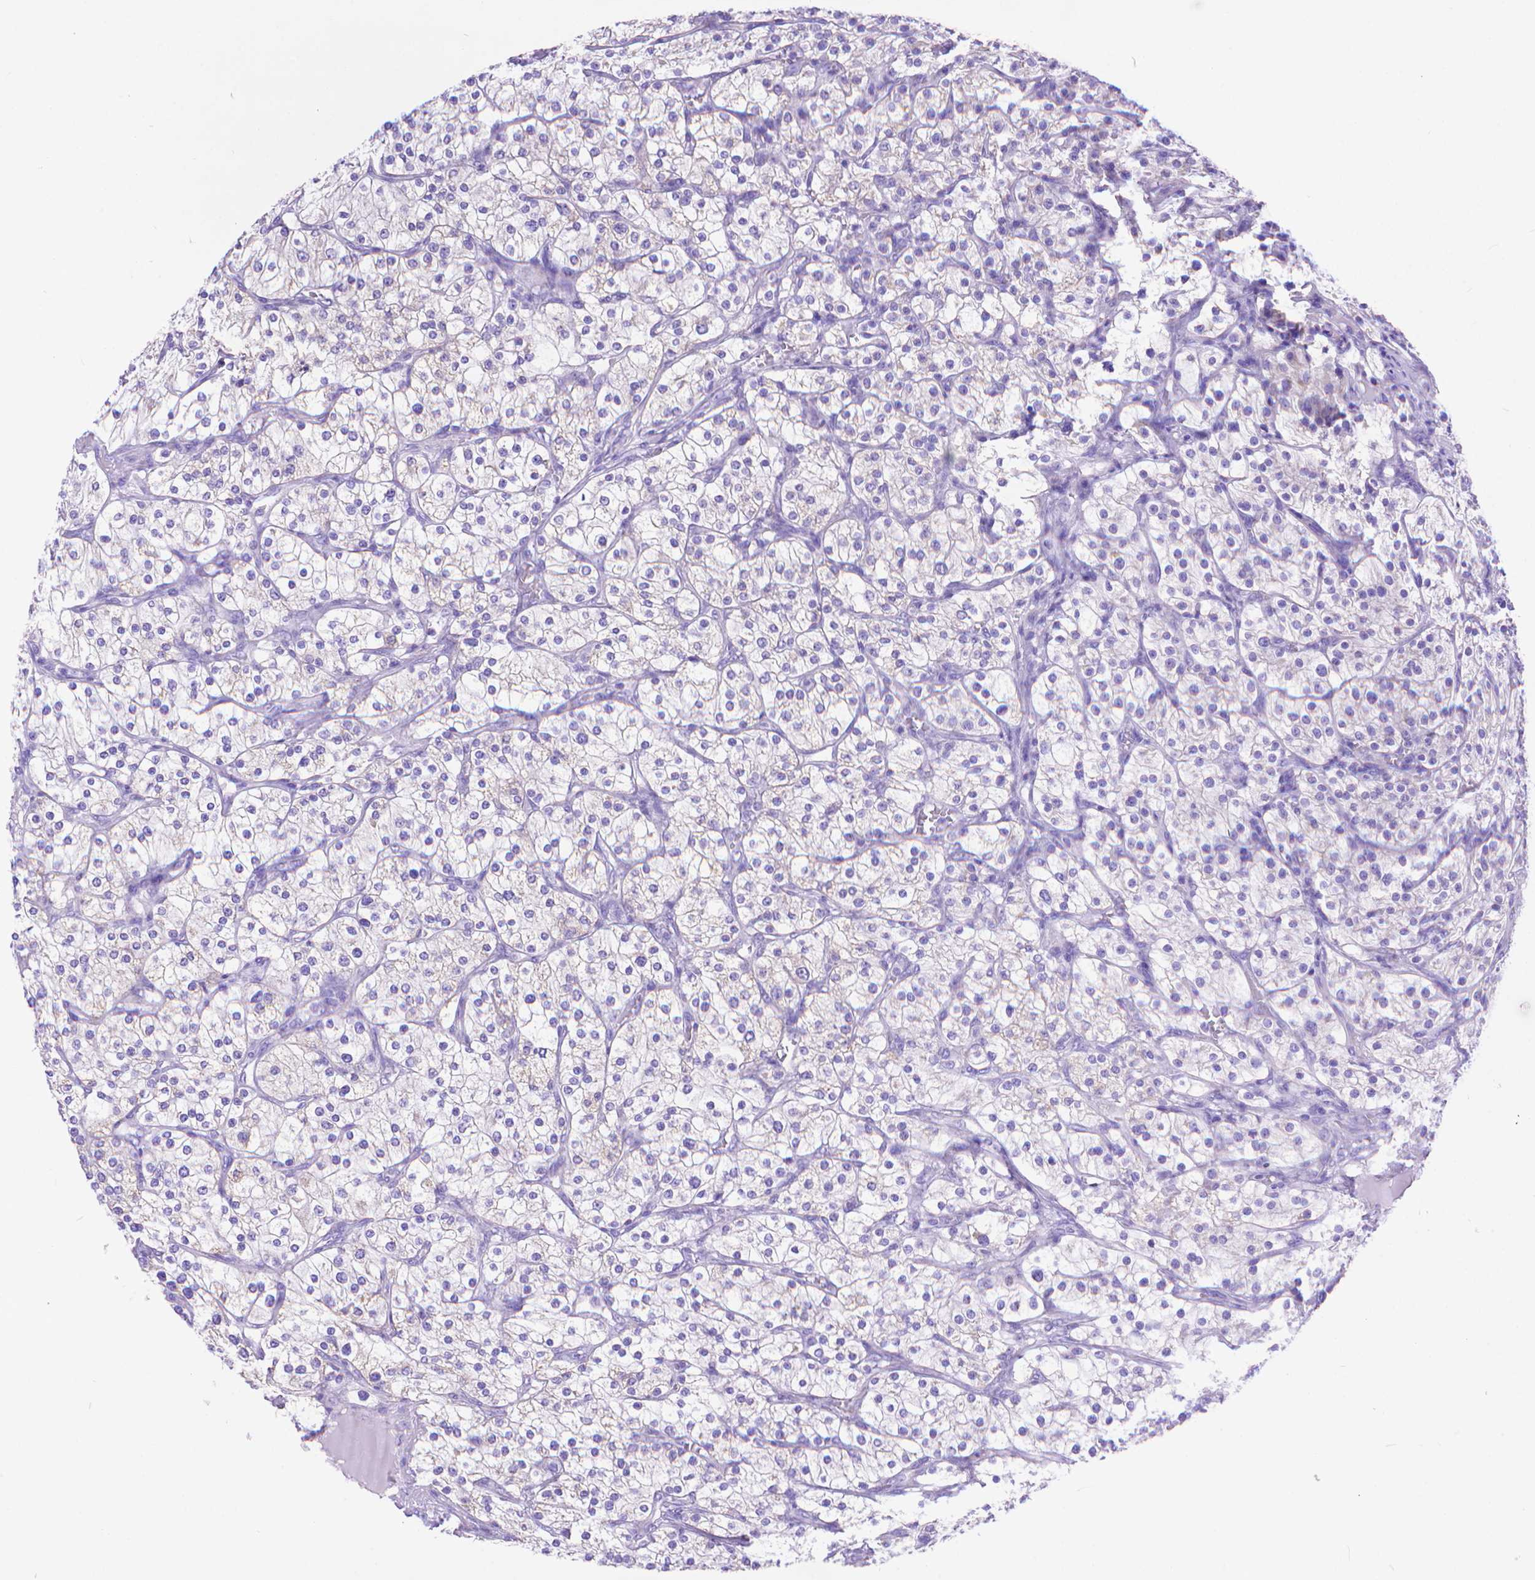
{"staining": {"intensity": "negative", "quantity": "none", "location": "none"}, "tissue": "renal cancer", "cell_type": "Tumor cells", "image_type": "cancer", "snomed": [{"axis": "morphology", "description": "Adenocarcinoma, NOS"}, {"axis": "topography", "description": "Kidney"}], "caption": "Tumor cells are negative for protein expression in human renal cancer.", "gene": "DHRS2", "patient": {"sex": "male", "age": 80}}